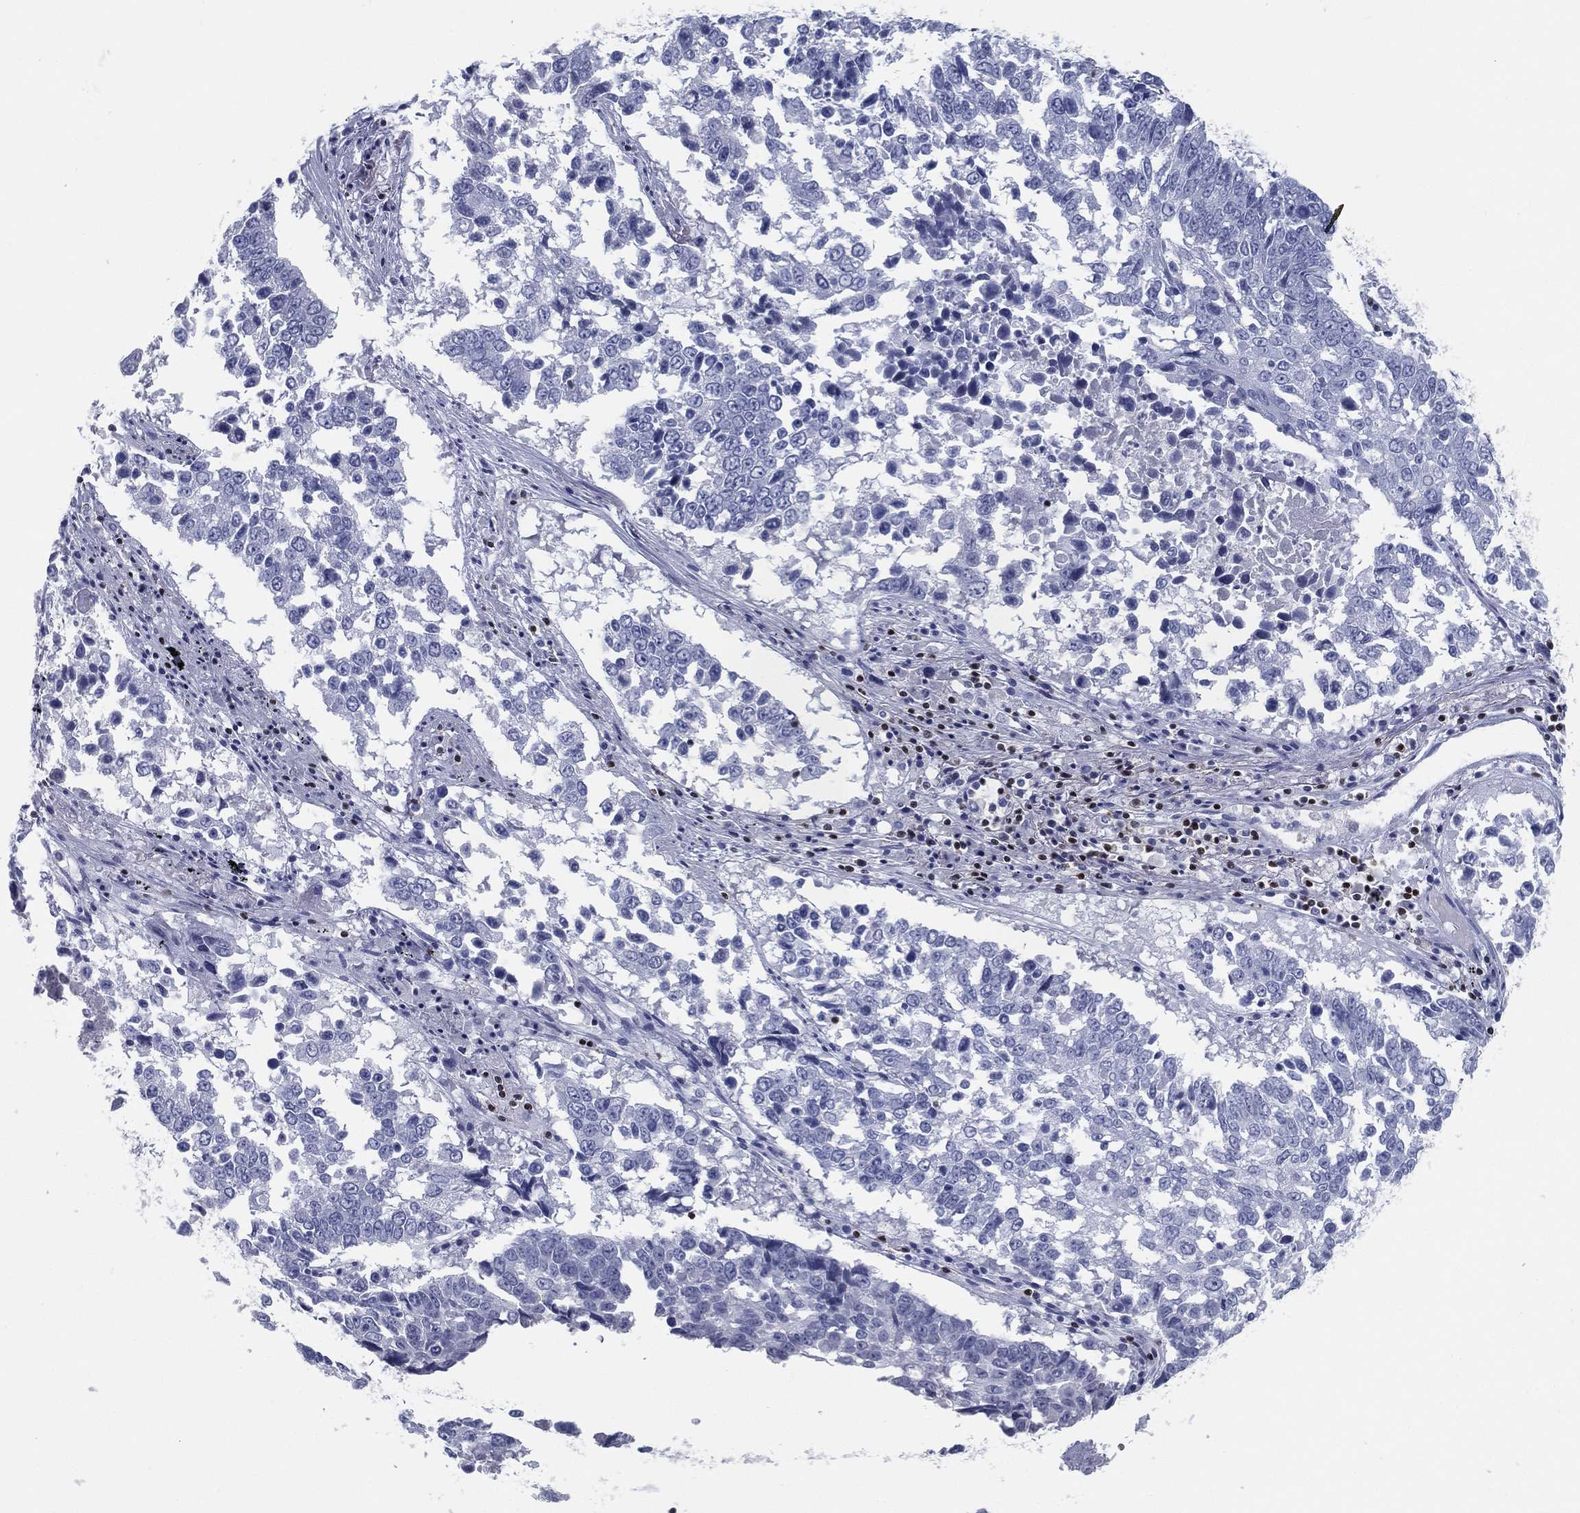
{"staining": {"intensity": "negative", "quantity": "none", "location": "none"}, "tissue": "lung cancer", "cell_type": "Tumor cells", "image_type": "cancer", "snomed": [{"axis": "morphology", "description": "Squamous cell carcinoma, NOS"}, {"axis": "topography", "description": "Lung"}], "caption": "Image shows no protein staining in tumor cells of squamous cell carcinoma (lung) tissue.", "gene": "PYHIN1", "patient": {"sex": "male", "age": 82}}